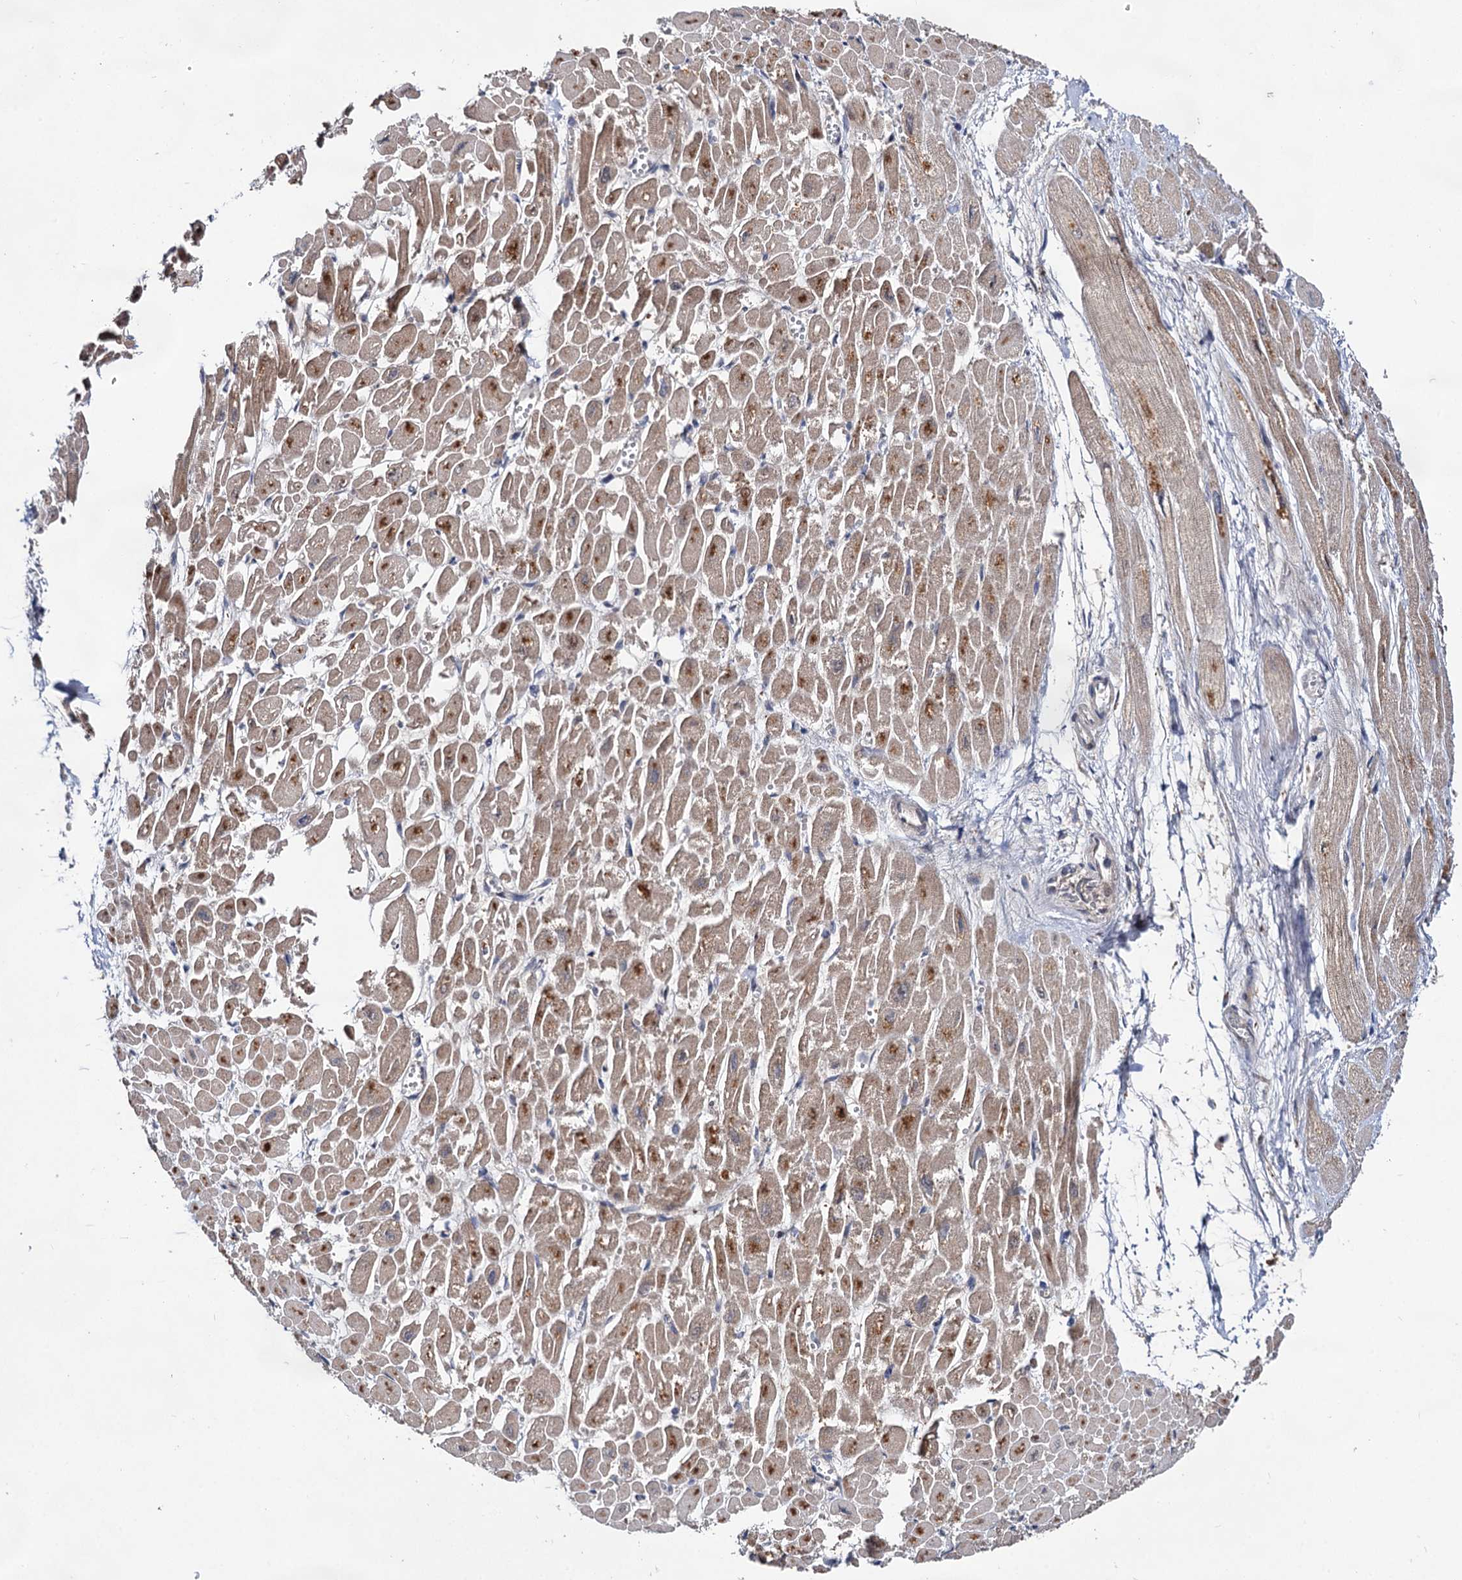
{"staining": {"intensity": "weak", "quantity": ">75%", "location": "cytoplasmic/membranous"}, "tissue": "heart muscle", "cell_type": "Cardiomyocytes", "image_type": "normal", "snomed": [{"axis": "morphology", "description": "Normal tissue, NOS"}, {"axis": "topography", "description": "Heart"}], "caption": "IHC of benign human heart muscle demonstrates low levels of weak cytoplasmic/membranous positivity in approximately >75% of cardiomyocytes.", "gene": "NAA25", "patient": {"sex": "male", "age": 54}}